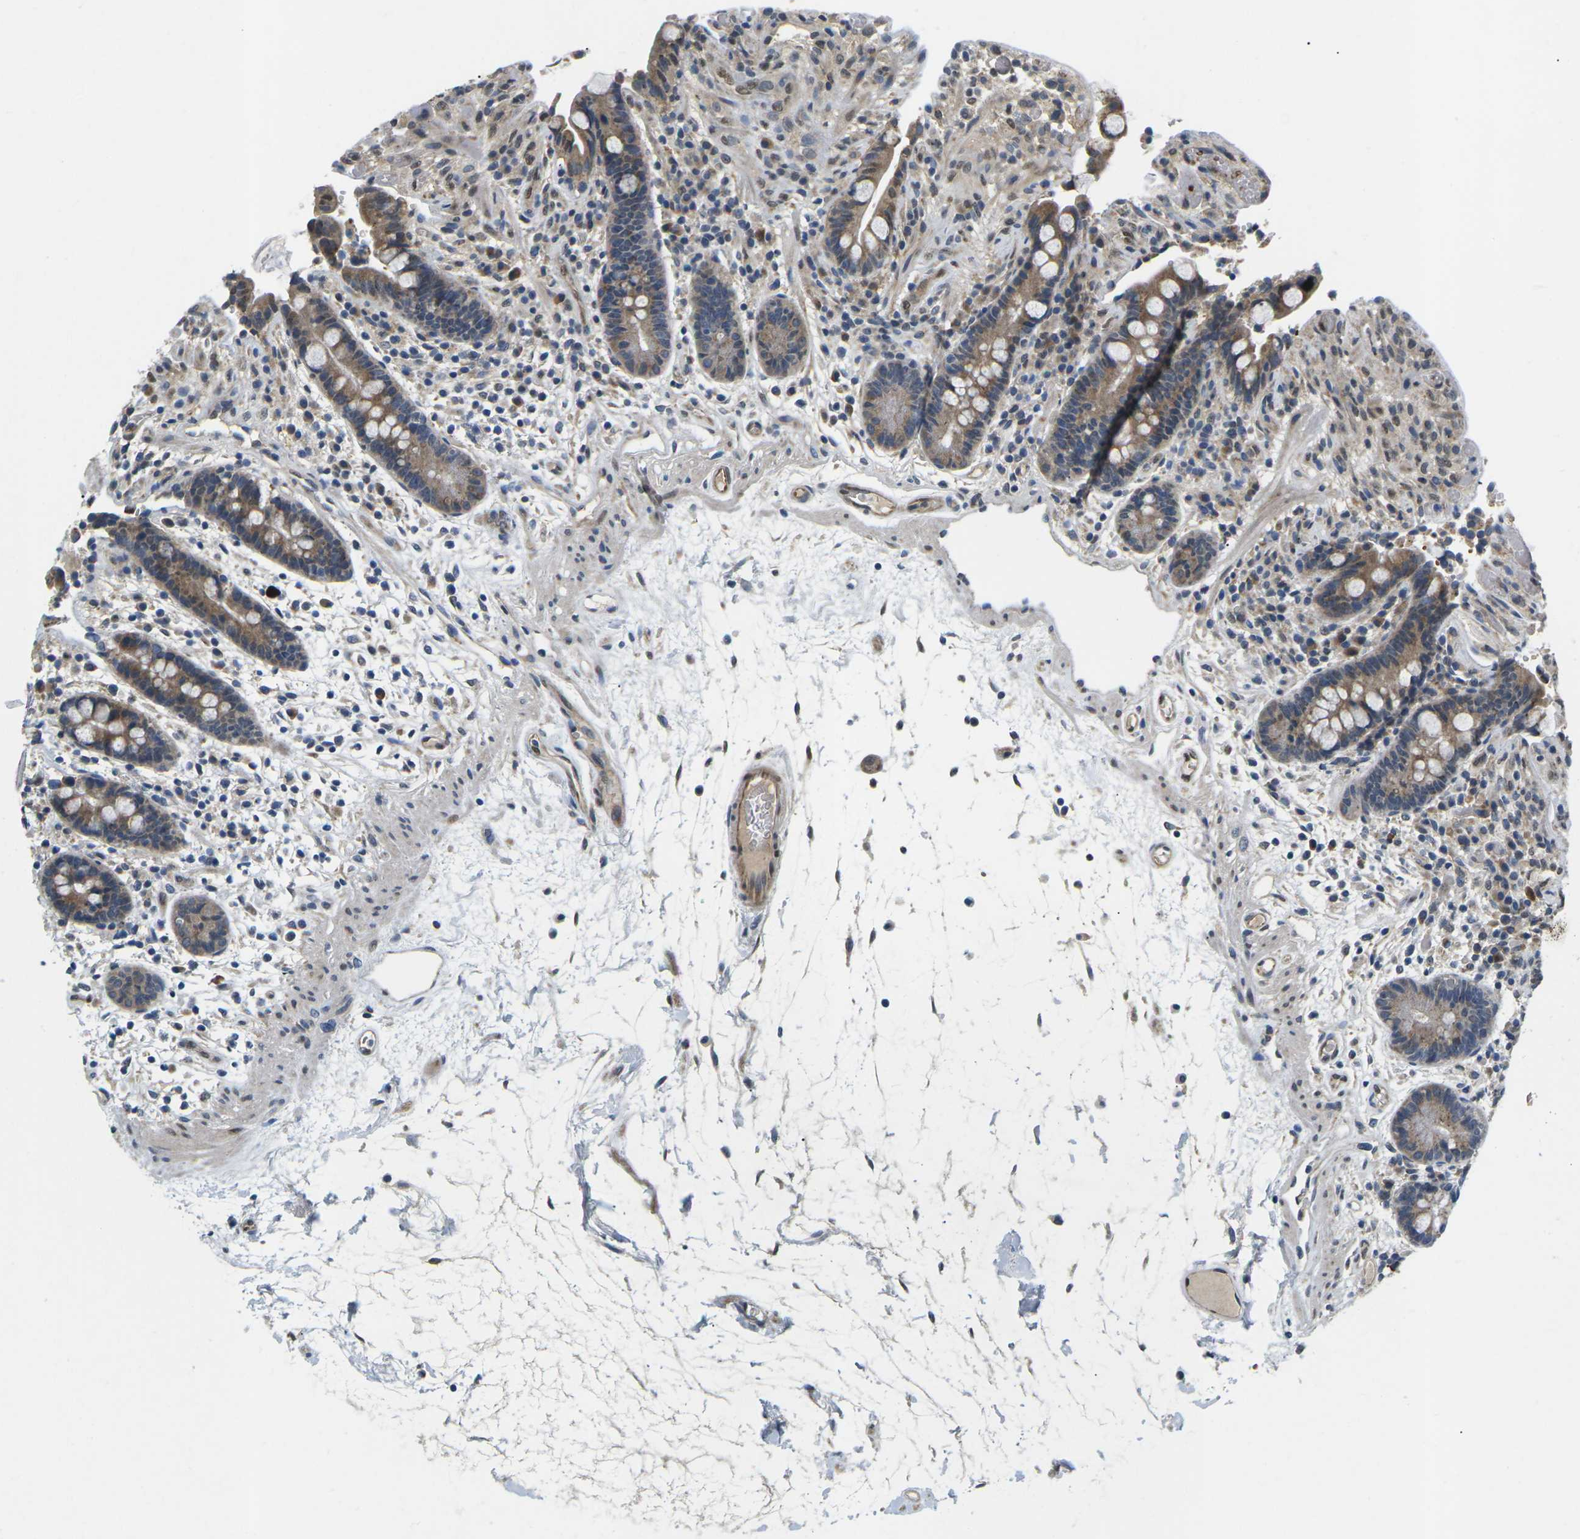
{"staining": {"intensity": "moderate", "quantity": ">75%", "location": "cytoplasmic/membranous"}, "tissue": "colon", "cell_type": "Endothelial cells", "image_type": "normal", "snomed": [{"axis": "morphology", "description": "Normal tissue, NOS"}, {"axis": "topography", "description": "Colon"}], "caption": "Immunohistochemistry (IHC) (DAB) staining of benign human colon reveals moderate cytoplasmic/membranous protein staining in approximately >75% of endothelial cells.", "gene": "ERBB4", "patient": {"sex": "male", "age": 73}}